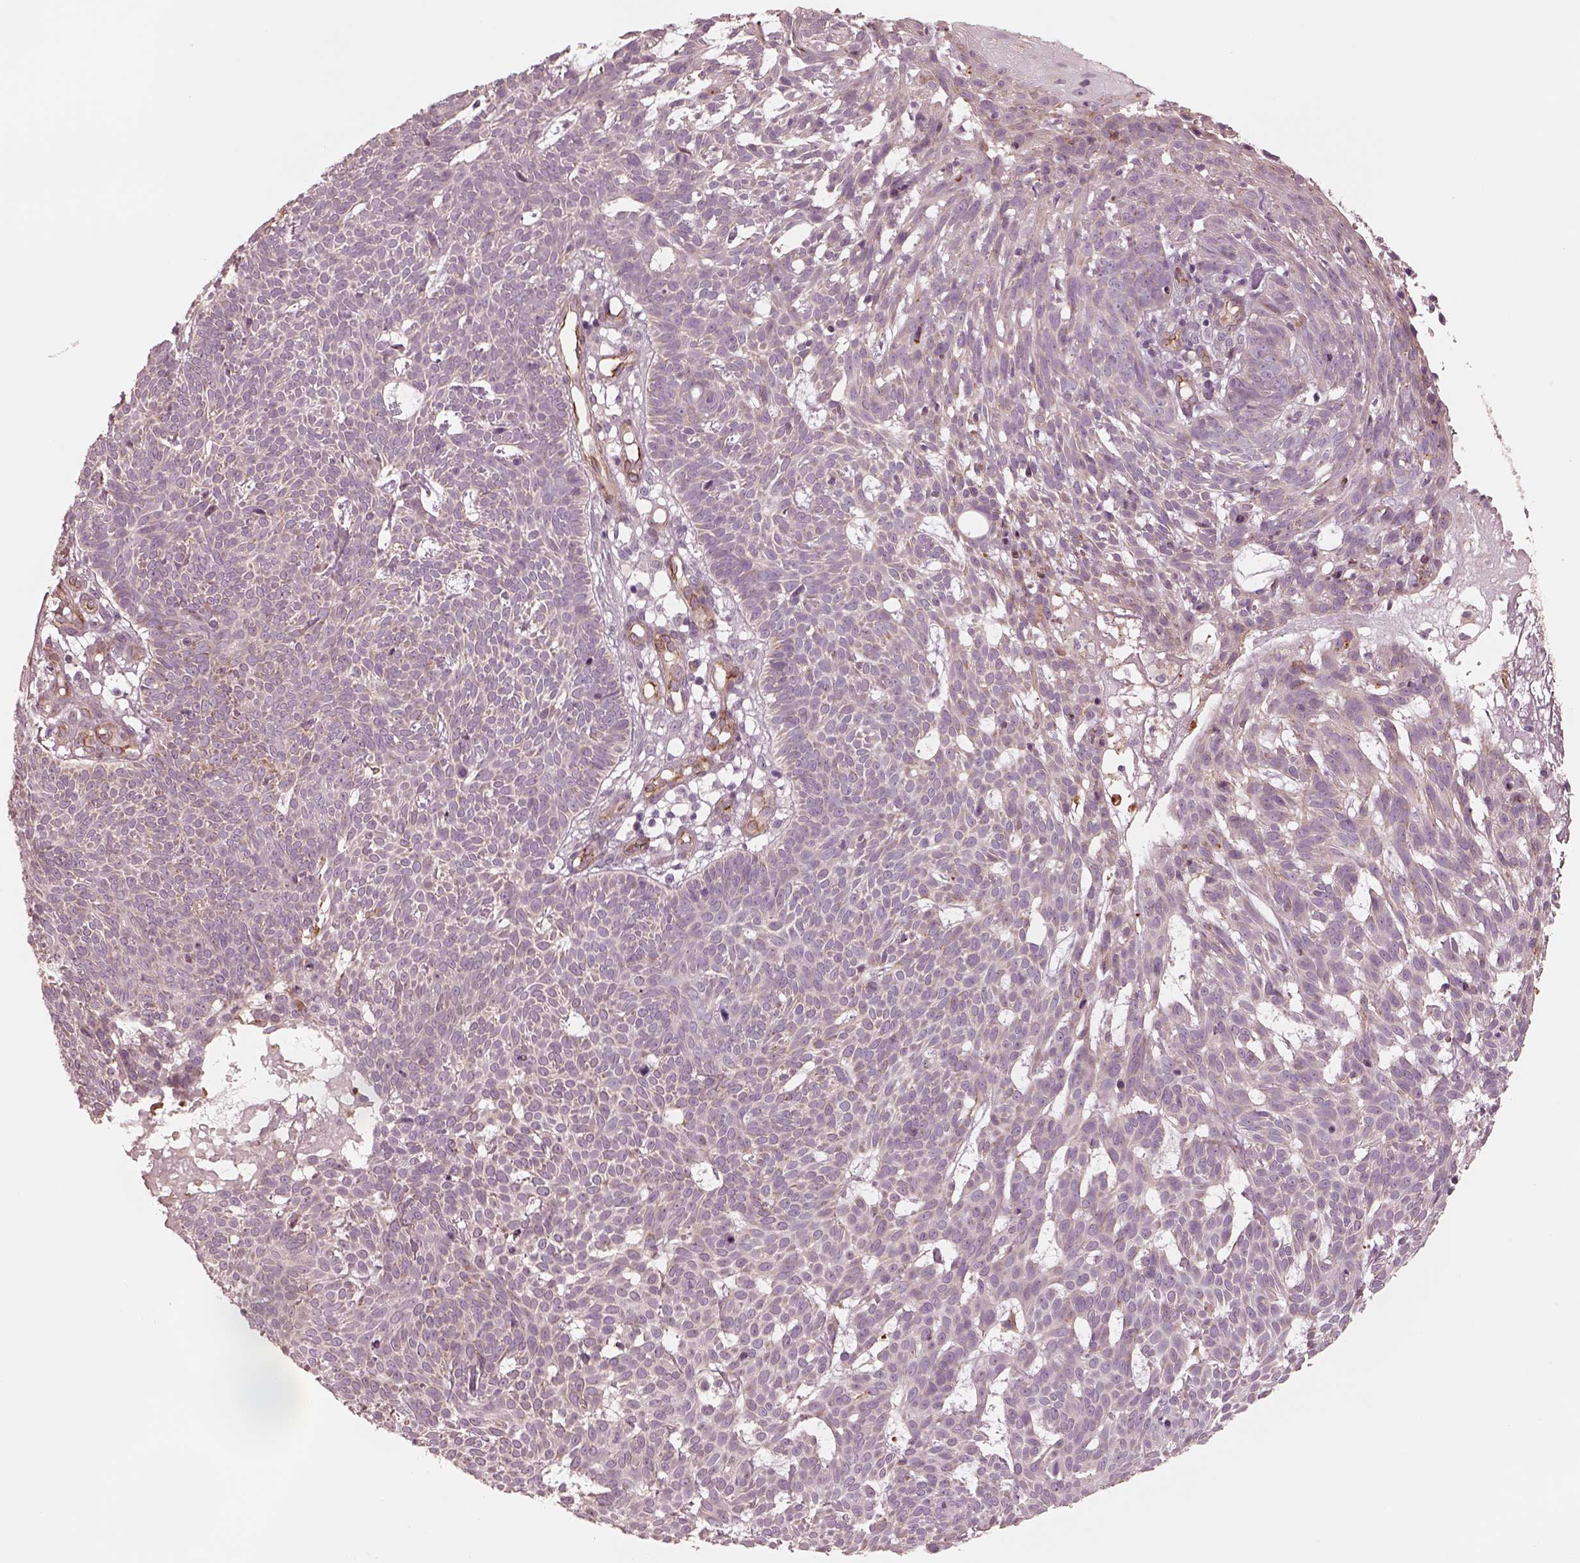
{"staining": {"intensity": "negative", "quantity": "none", "location": "none"}, "tissue": "skin cancer", "cell_type": "Tumor cells", "image_type": "cancer", "snomed": [{"axis": "morphology", "description": "Basal cell carcinoma"}, {"axis": "topography", "description": "Skin"}], "caption": "Immunohistochemical staining of skin cancer exhibits no significant staining in tumor cells. (Brightfield microscopy of DAB (3,3'-diaminobenzidine) immunohistochemistry at high magnification).", "gene": "CRYM", "patient": {"sex": "male", "age": 59}}